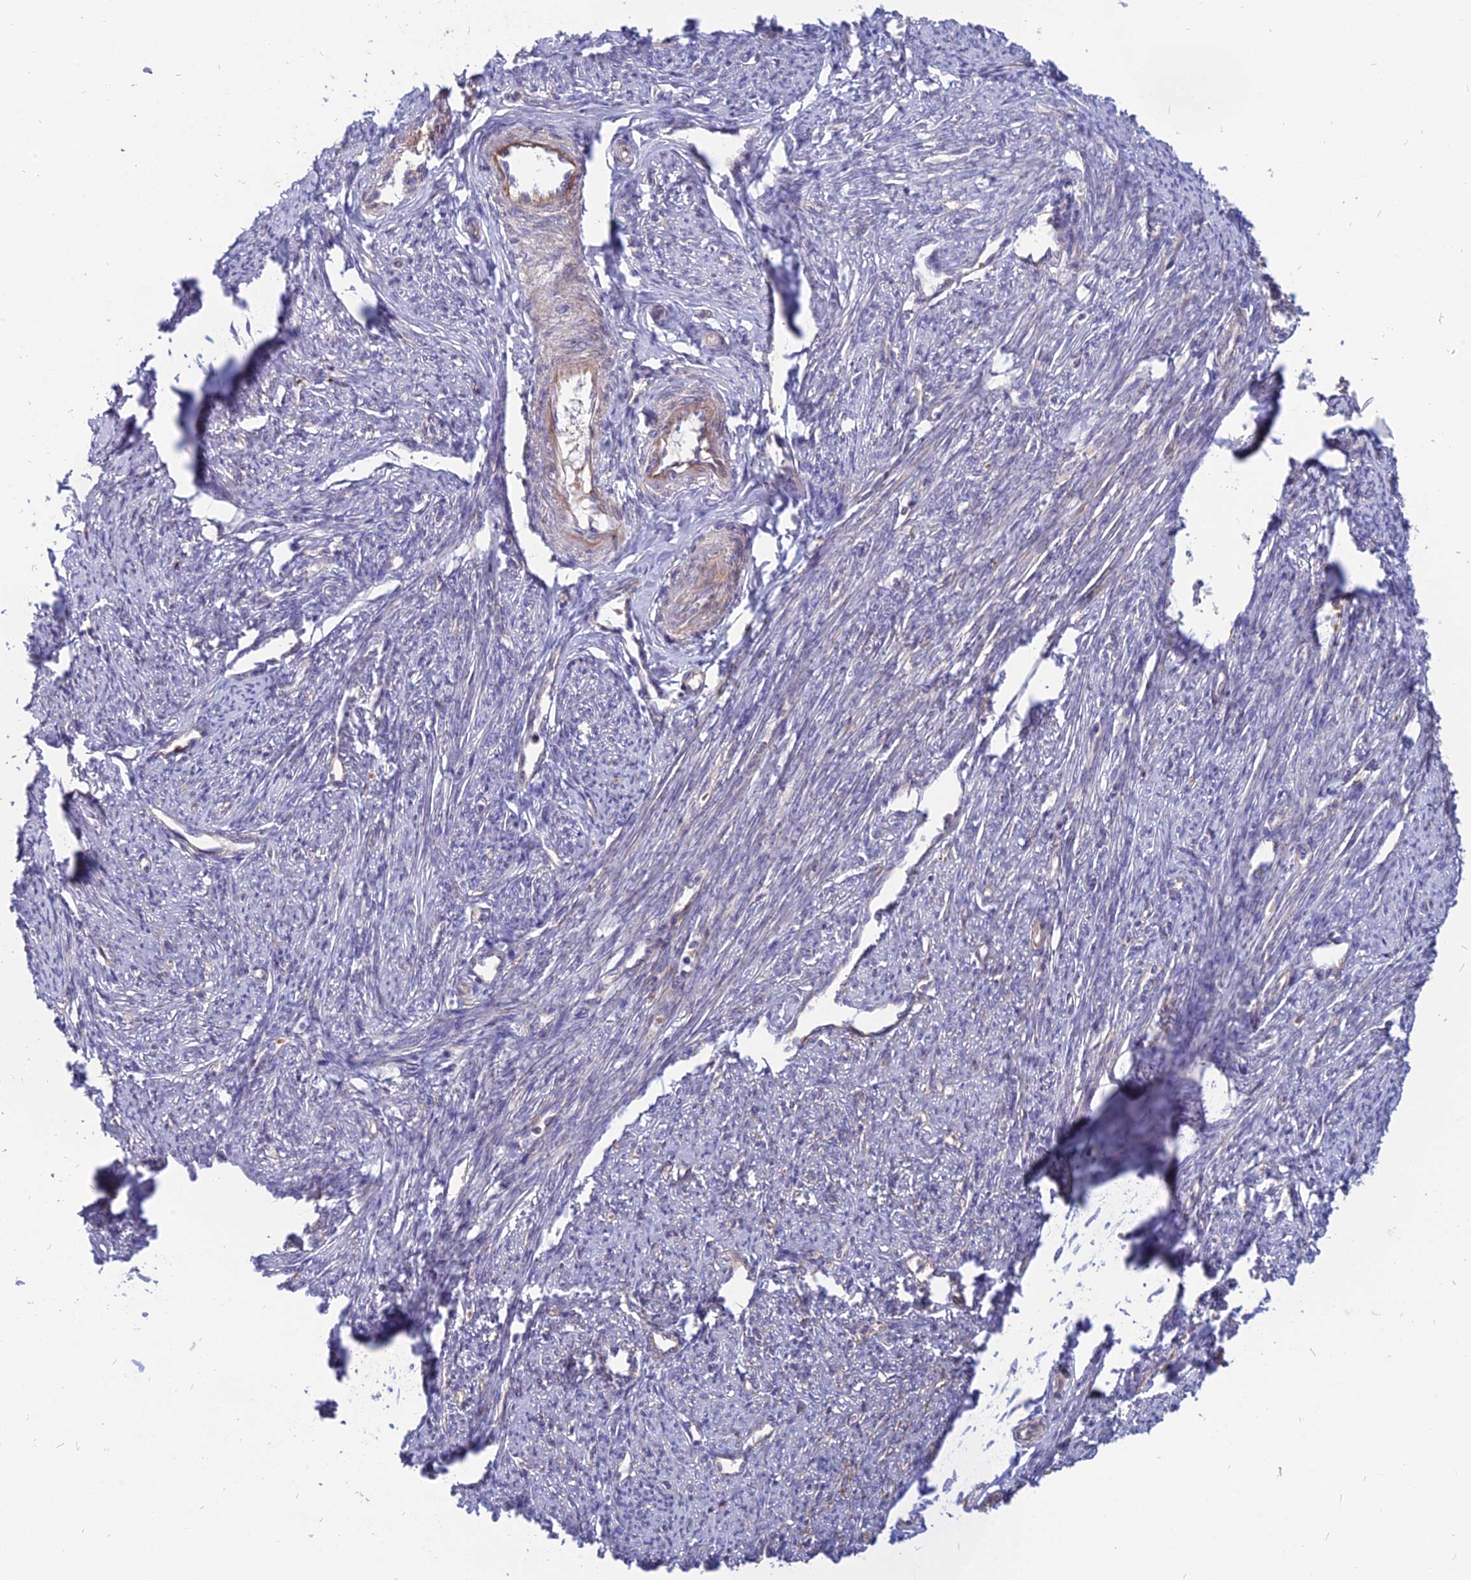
{"staining": {"intensity": "negative", "quantity": "none", "location": "none"}, "tissue": "smooth muscle", "cell_type": "Smooth muscle cells", "image_type": "normal", "snomed": [{"axis": "morphology", "description": "Normal tissue, NOS"}, {"axis": "topography", "description": "Smooth muscle"}, {"axis": "topography", "description": "Uterus"}], "caption": "Immunohistochemistry photomicrograph of benign smooth muscle stained for a protein (brown), which exhibits no staining in smooth muscle cells. The staining is performed using DAB (3,3'-diaminobenzidine) brown chromogen with nuclei counter-stained in using hematoxylin.", "gene": "PHKA2", "patient": {"sex": "female", "age": 59}}